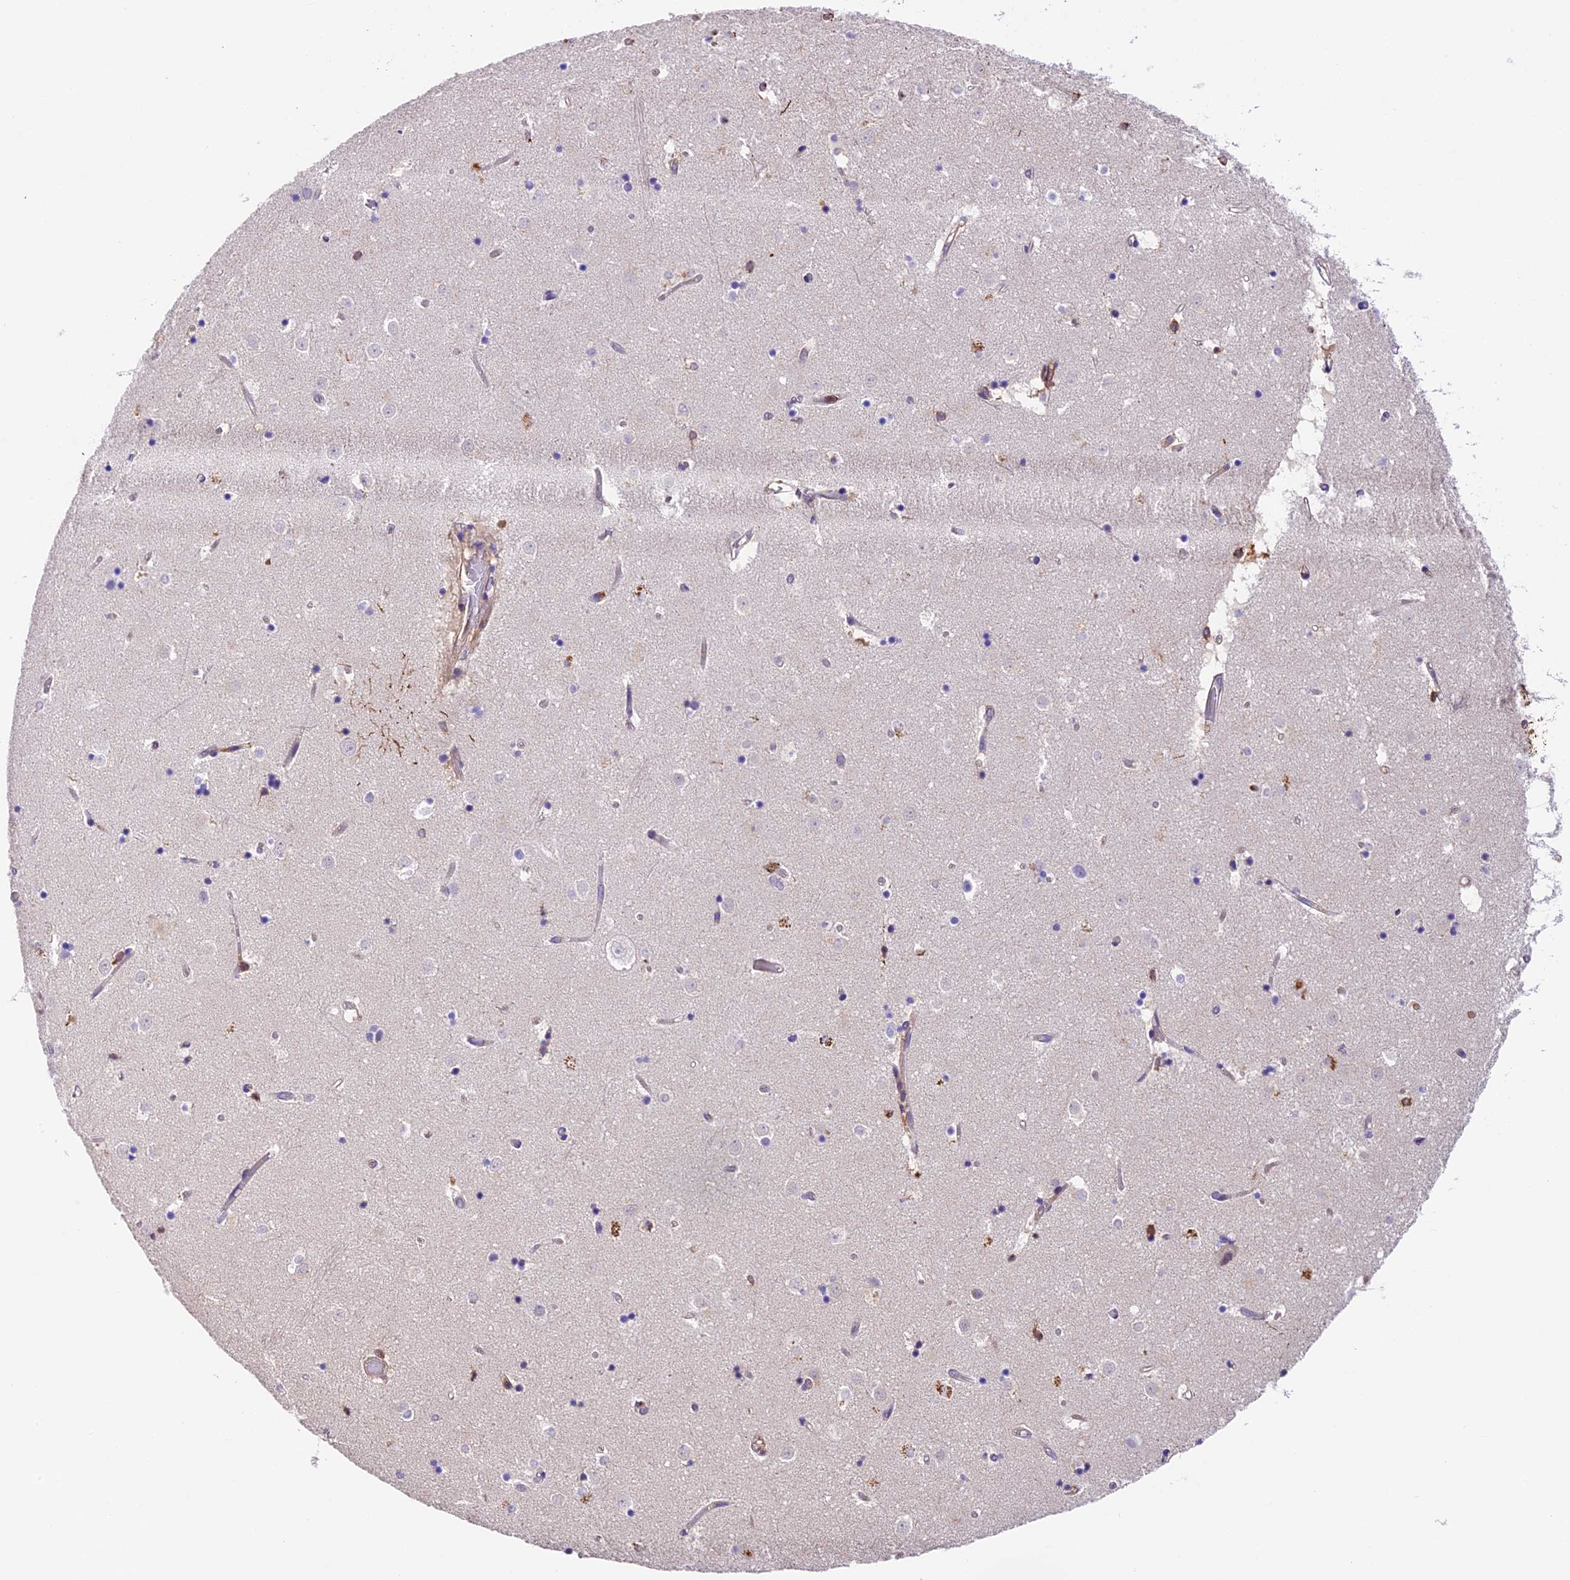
{"staining": {"intensity": "strong", "quantity": "<25%", "location": "cytoplasmic/membranous"}, "tissue": "caudate", "cell_type": "Glial cells", "image_type": "normal", "snomed": [{"axis": "morphology", "description": "Normal tissue, NOS"}, {"axis": "topography", "description": "Lateral ventricle wall"}], "caption": "Immunohistochemical staining of benign human caudate displays strong cytoplasmic/membranous protein positivity in about <25% of glial cells.", "gene": "TBC1D1", "patient": {"sex": "female", "age": 52}}